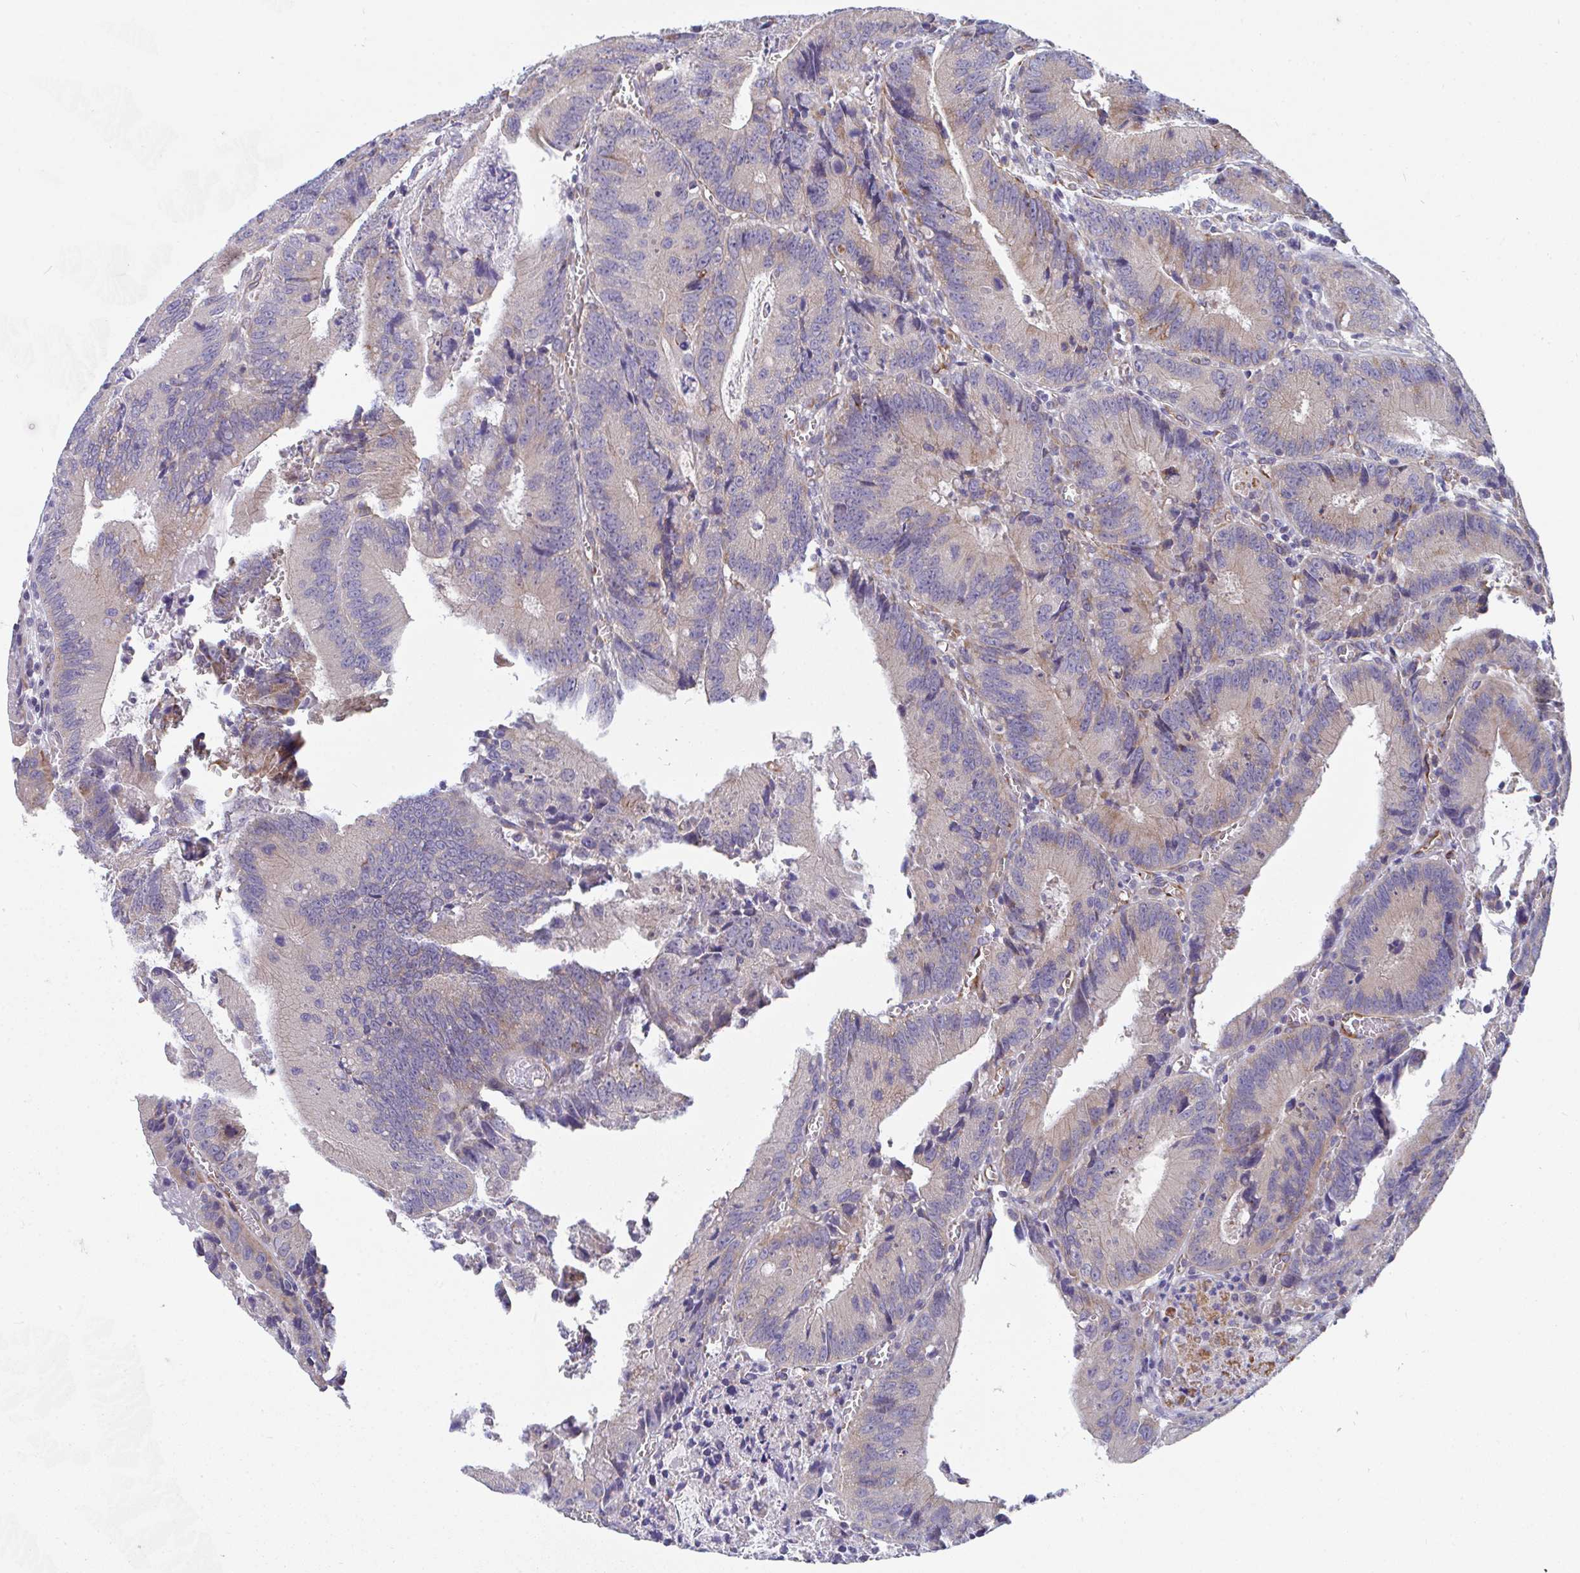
{"staining": {"intensity": "weak", "quantity": "25%-75%", "location": "cytoplasmic/membranous"}, "tissue": "colorectal cancer", "cell_type": "Tumor cells", "image_type": "cancer", "snomed": [{"axis": "morphology", "description": "Adenocarcinoma, NOS"}, {"axis": "topography", "description": "Rectum"}], "caption": "This image reveals IHC staining of colorectal cancer (adenocarcinoma), with low weak cytoplasmic/membranous positivity in approximately 25%-75% of tumor cells.", "gene": "EIF1AD", "patient": {"sex": "female", "age": 81}}